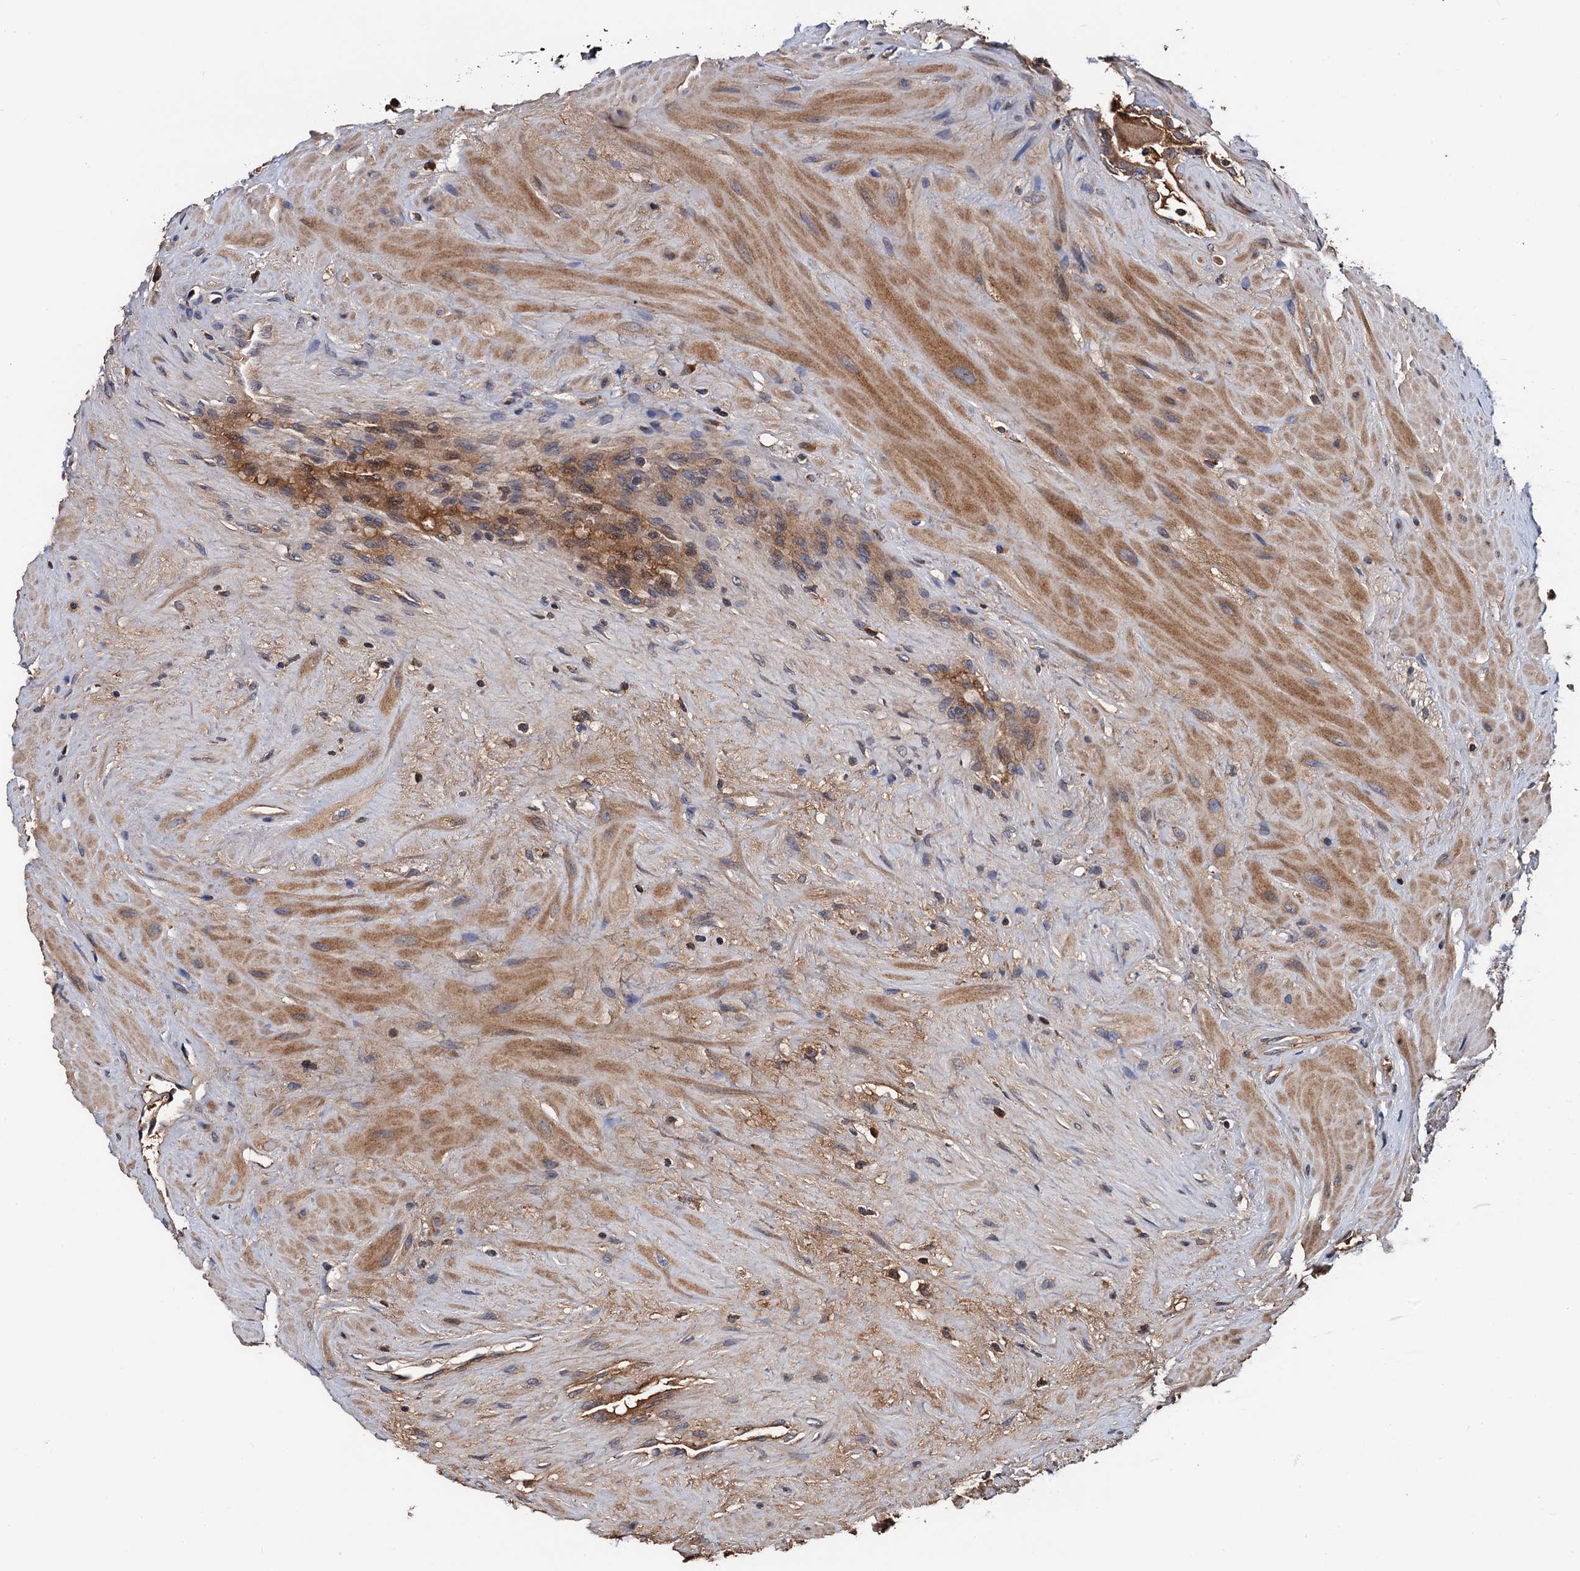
{"staining": {"intensity": "moderate", "quantity": ">75%", "location": "cytoplasmic/membranous"}, "tissue": "prostate cancer", "cell_type": "Tumor cells", "image_type": "cancer", "snomed": [{"axis": "morphology", "description": "Adenocarcinoma, High grade"}, {"axis": "topography", "description": "Prostate"}], "caption": "This is an image of immunohistochemistry staining of prostate adenocarcinoma (high-grade), which shows moderate expression in the cytoplasmic/membranous of tumor cells.", "gene": "RGS11", "patient": {"sex": "male", "age": 65}}